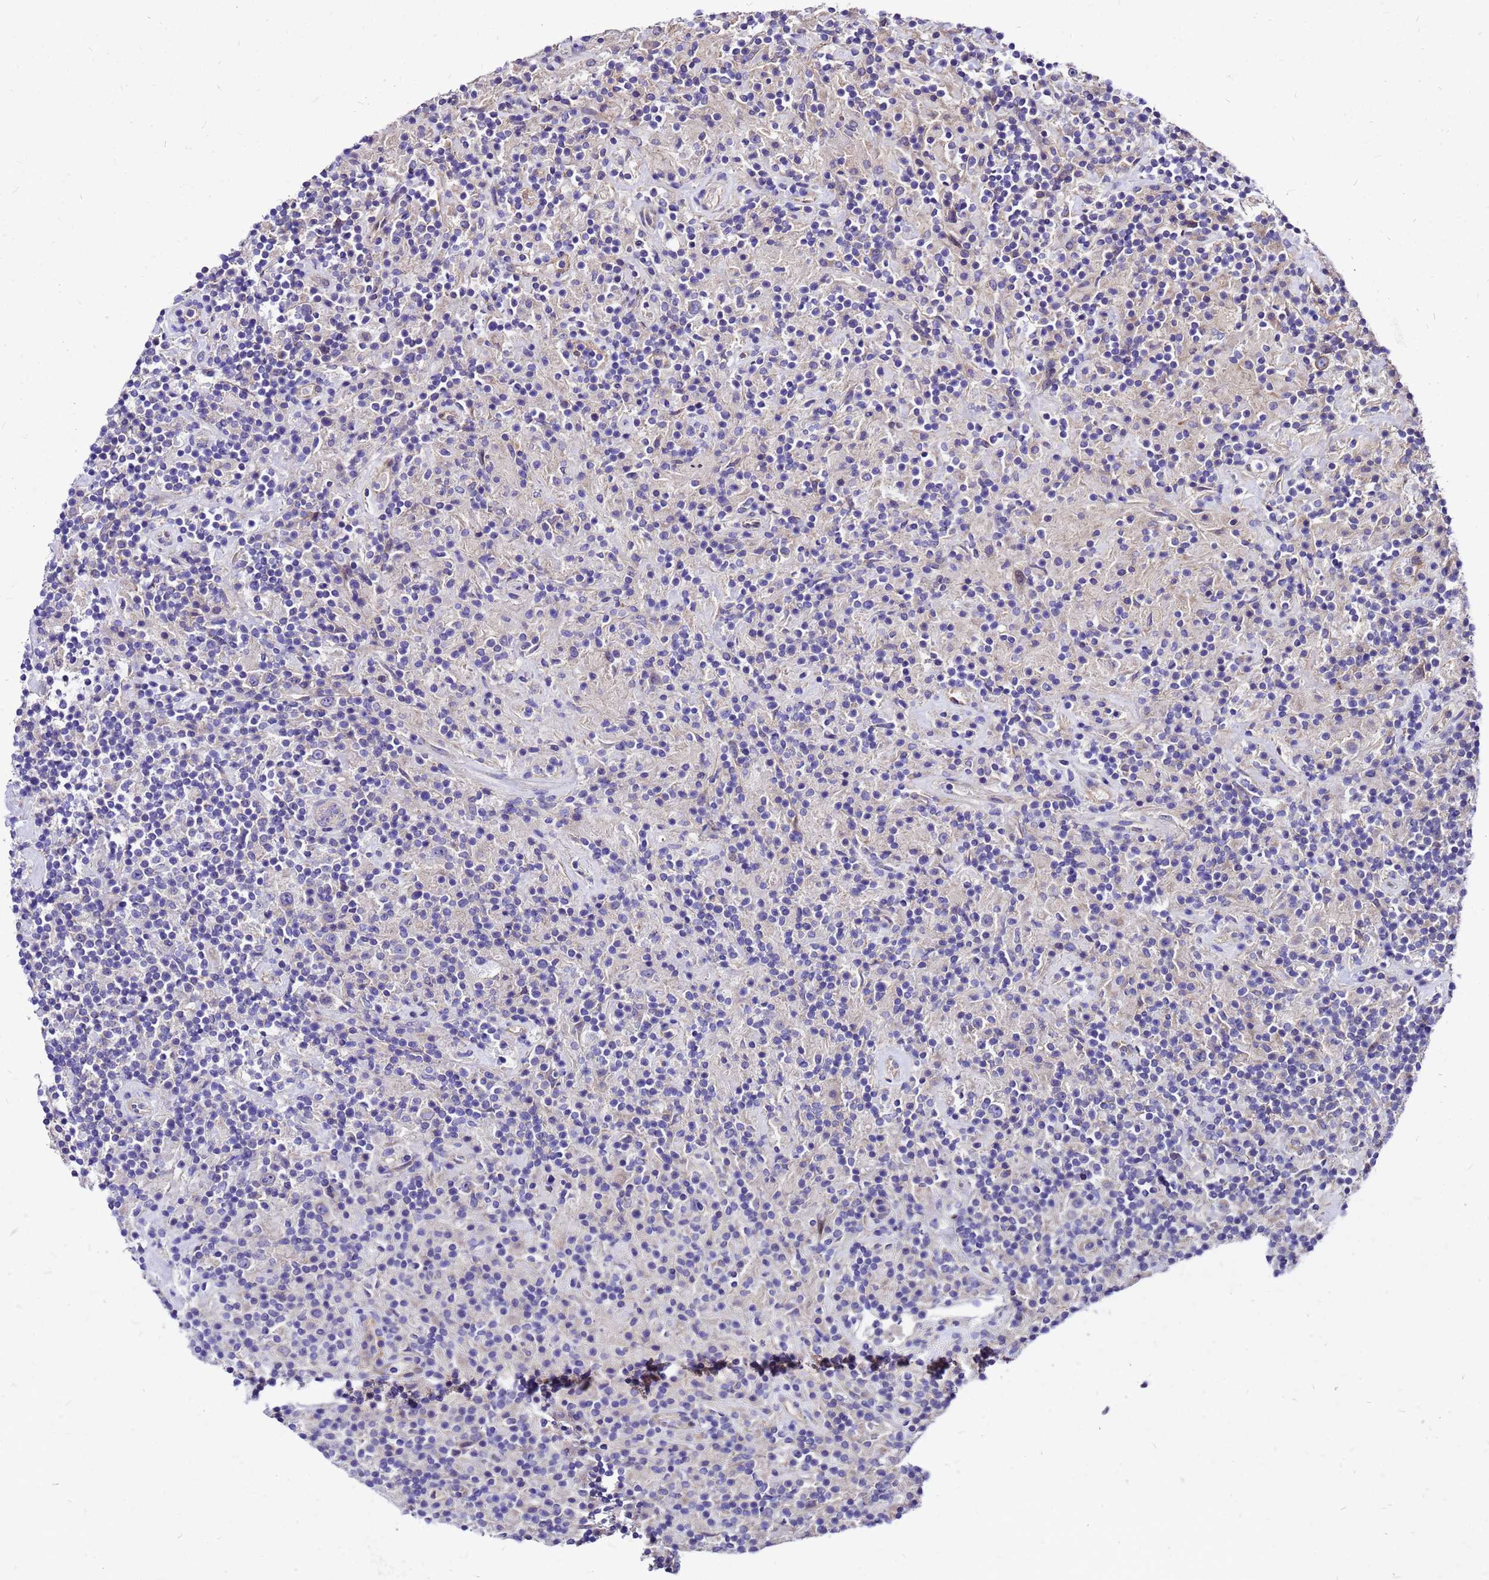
{"staining": {"intensity": "negative", "quantity": "none", "location": "none"}, "tissue": "lymphoma", "cell_type": "Tumor cells", "image_type": "cancer", "snomed": [{"axis": "morphology", "description": "Hodgkin's disease, NOS"}, {"axis": "topography", "description": "Lymph node"}], "caption": "DAB immunohistochemical staining of Hodgkin's disease demonstrates no significant expression in tumor cells.", "gene": "DUSP23", "patient": {"sex": "male", "age": 70}}